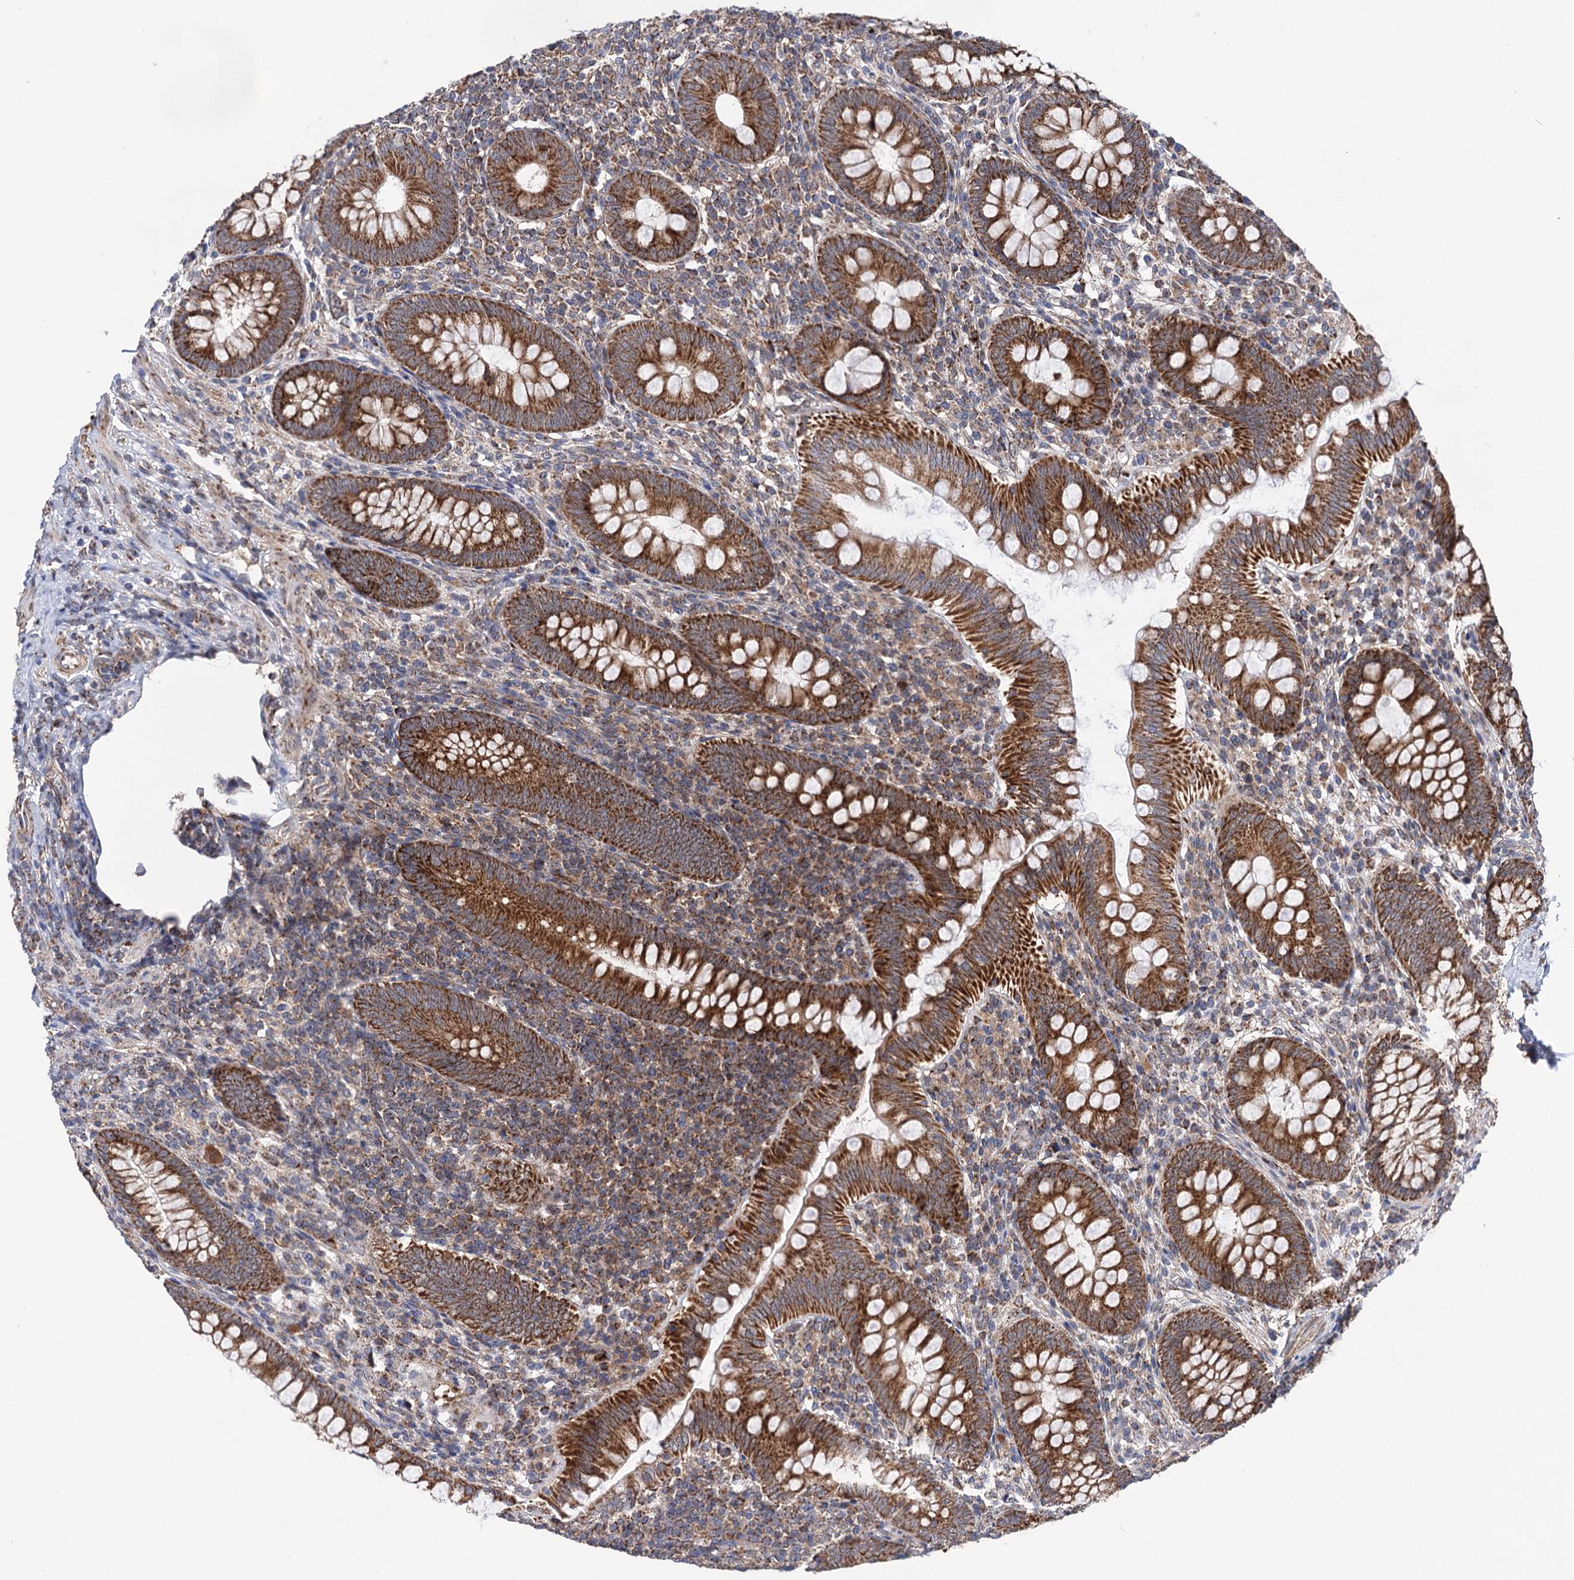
{"staining": {"intensity": "strong", "quantity": ">75%", "location": "cytoplasmic/membranous"}, "tissue": "appendix", "cell_type": "Glandular cells", "image_type": "normal", "snomed": [{"axis": "morphology", "description": "Normal tissue, NOS"}, {"axis": "topography", "description": "Appendix"}], "caption": "Immunohistochemical staining of normal appendix exhibits strong cytoplasmic/membranous protein expression in about >75% of glandular cells.", "gene": "SUCLA2", "patient": {"sex": "male", "age": 14}}